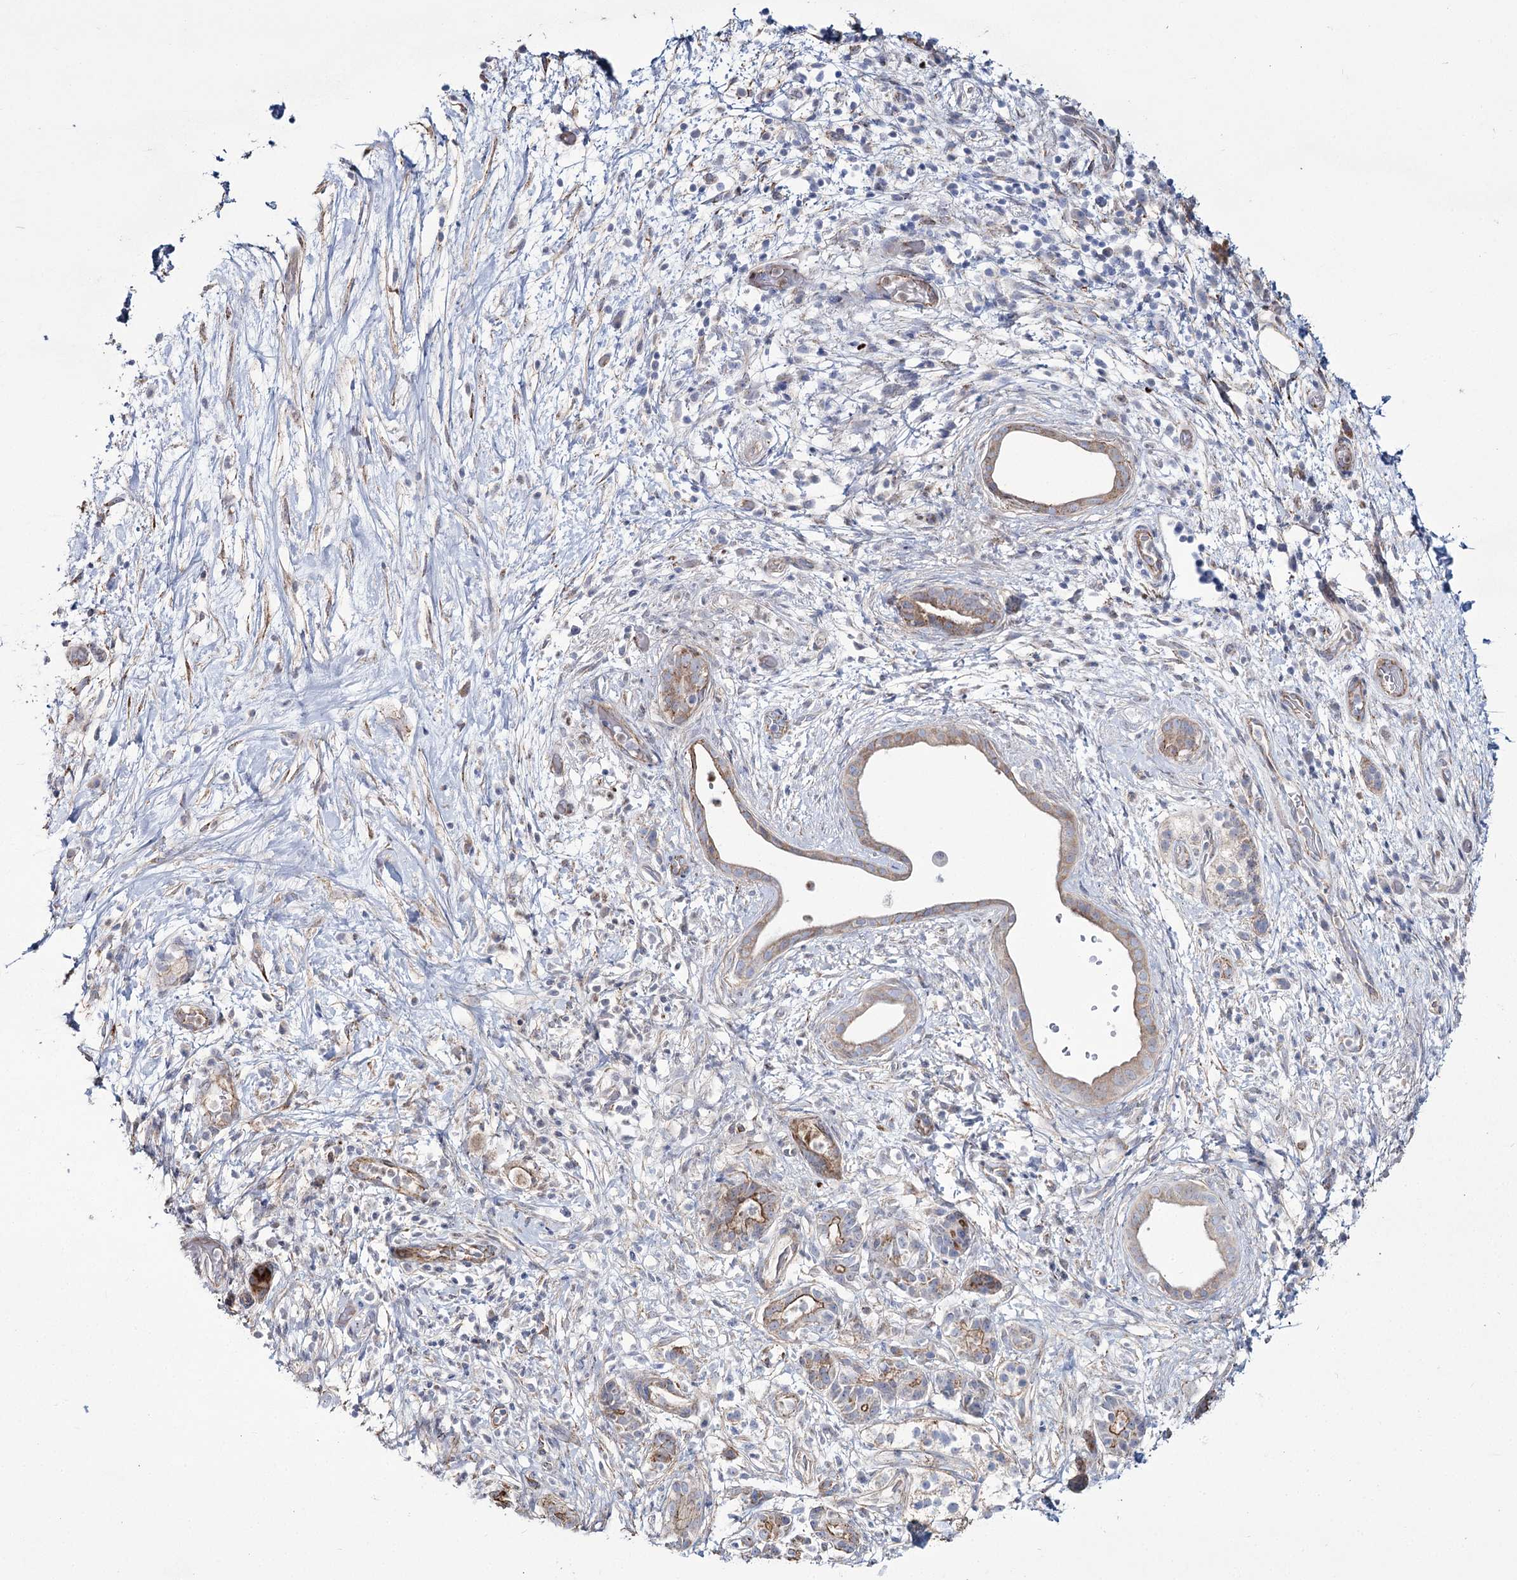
{"staining": {"intensity": "weak", "quantity": ">75%", "location": "cytoplasmic/membranous"}, "tissue": "pancreatic cancer", "cell_type": "Tumor cells", "image_type": "cancer", "snomed": [{"axis": "morphology", "description": "Adenocarcinoma, NOS"}, {"axis": "topography", "description": "Pancreas"}], "caption": "High-power microscopy captured an immunohistochemistry (IHC) image of pancreatic cancer, revealing weak cytoplasmic/membranous expression in about >75% of tumor cells.", "gene": "ME3", "patient": {"sex": "female", "age": 73}}